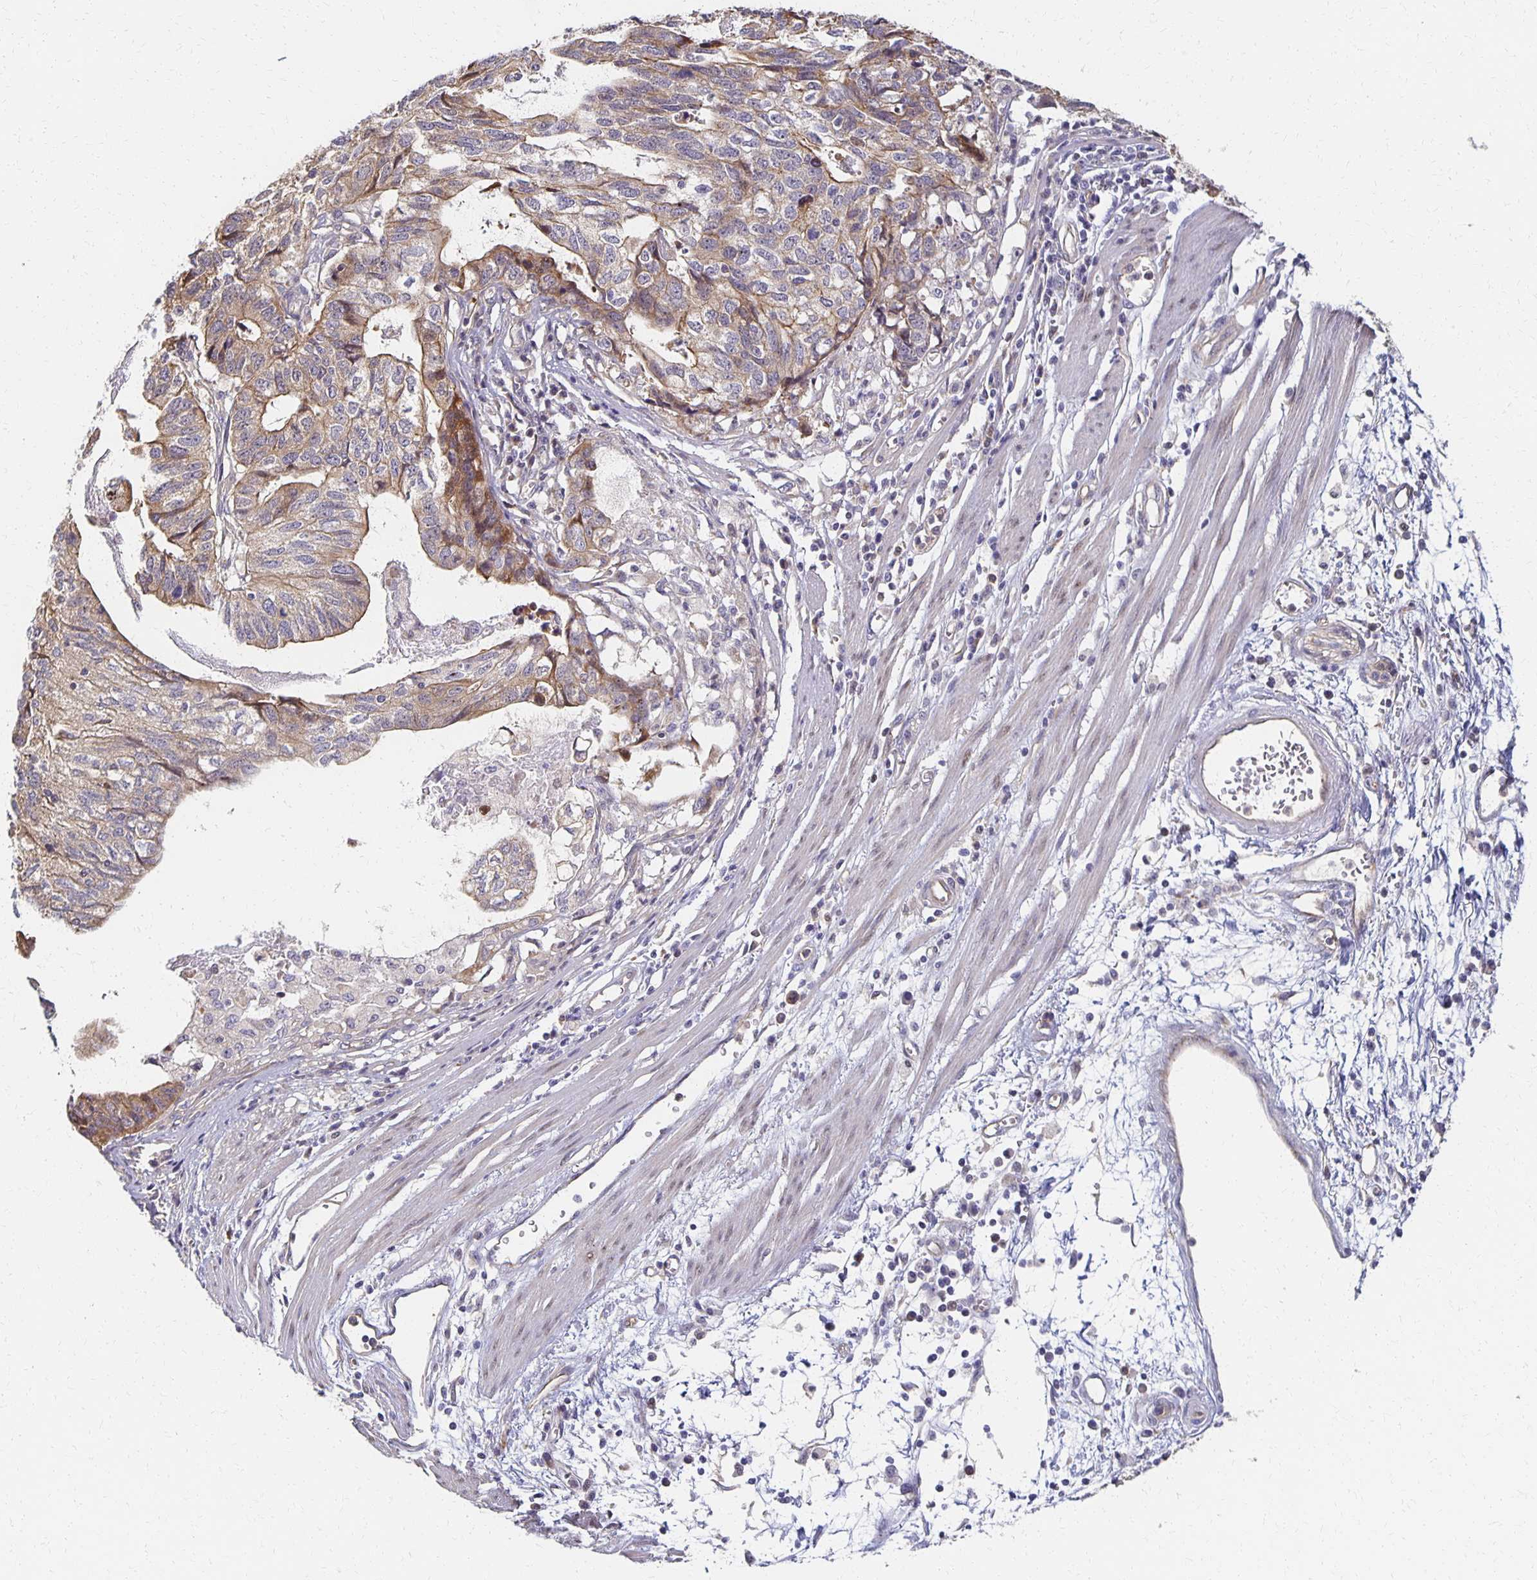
{"staining": {"intensity": "weak", "quantity": "25%-75%", "location": "cytoplasmic/membranous"}, "tissue": "stomach cancer", "cell_type": "Tumor cells", "image_type": "cancer", "snomed": [{"axis": "morphology", "description": "Adenocarcinoma, NOS"}, {"axis": "topography", "description": "Stomach, upper"}], "caption": "Tumor cells exhibit weak cytoplasmic/membranous expression in approximately 25%-75% of cells in stomach cancer (adenocarcinoma).", "gene": "SORL1", "patient": {"sex": "female", "age": 67}}